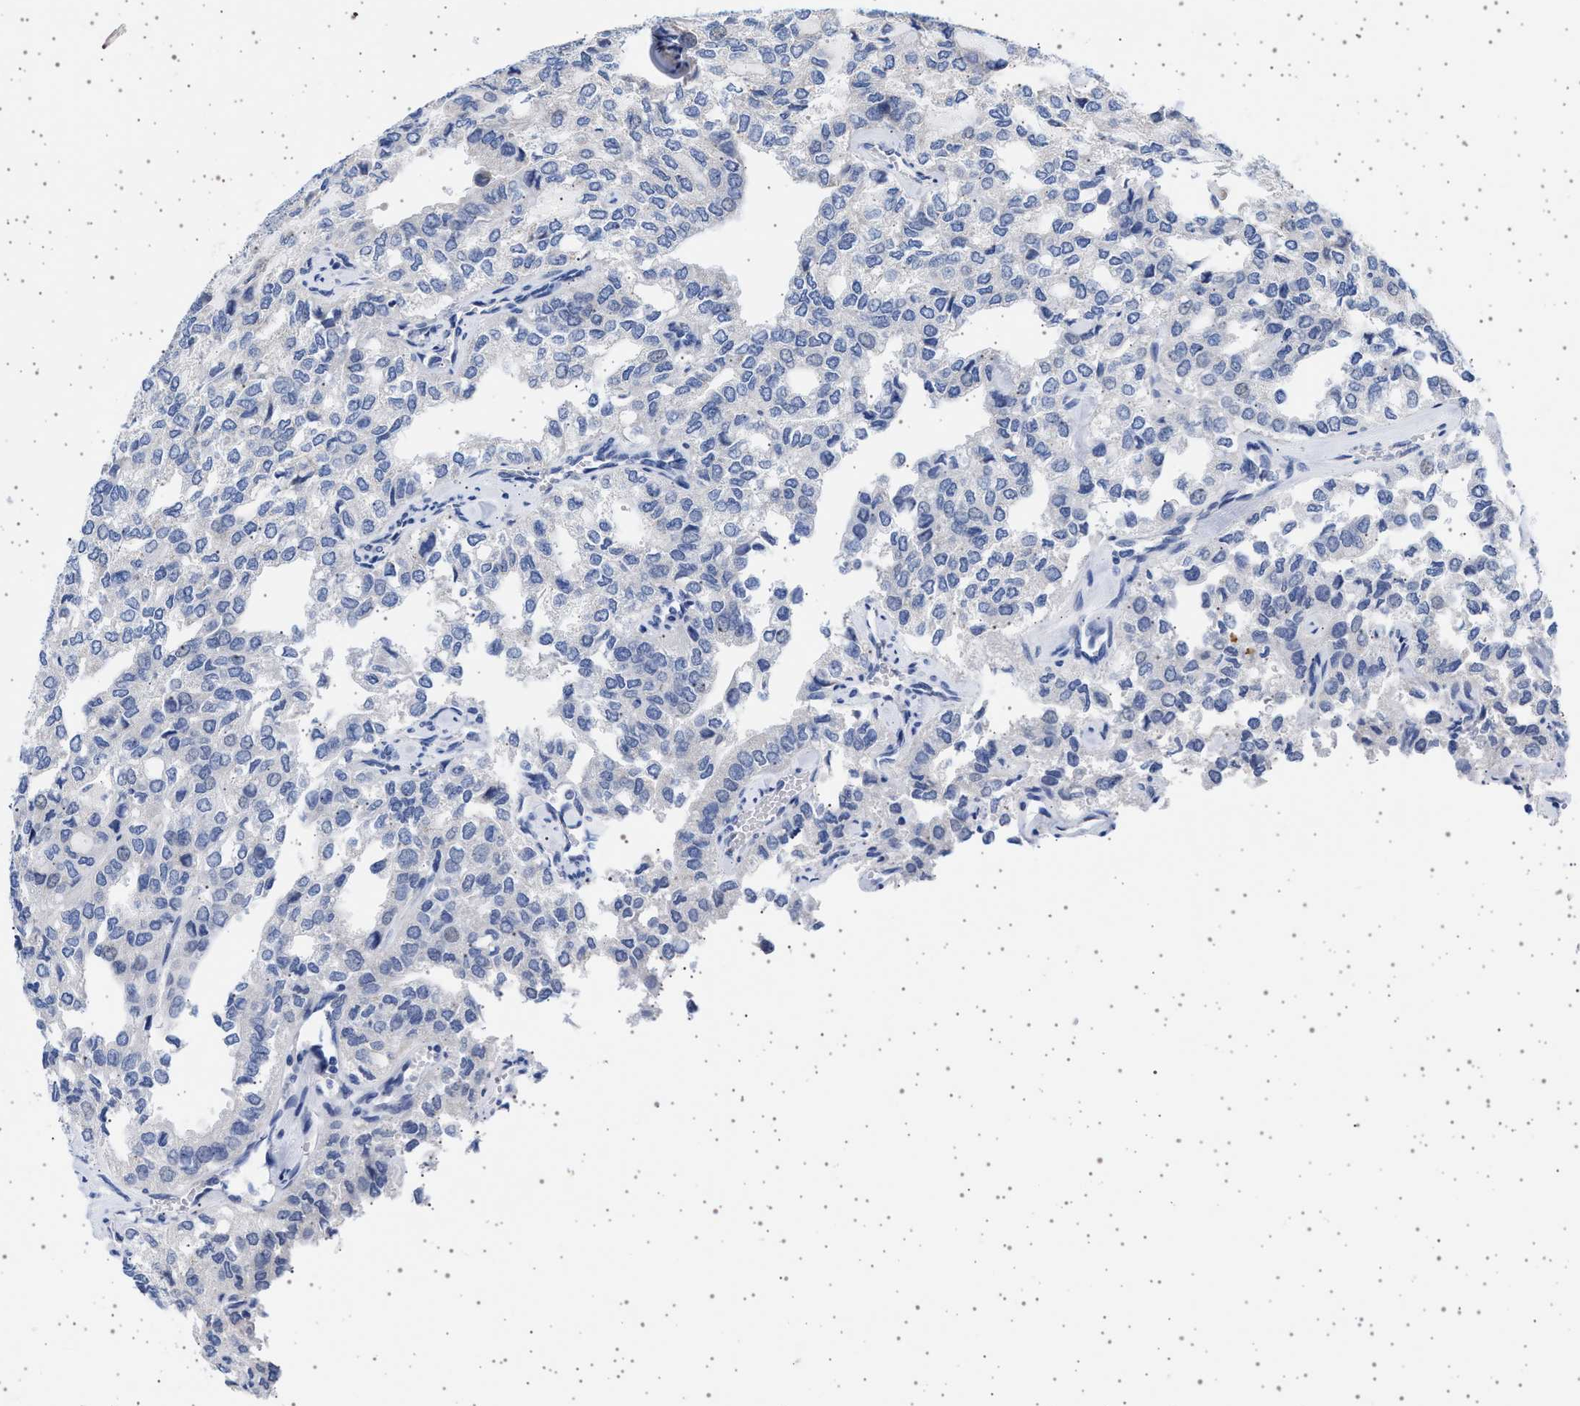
{"staining": {"intensity": "negative", "quantity": "none", "location": "none"}, "tissue": "thyroid cancer", "cell_type": "Tumor cells", "image_type": "cancer", "snomed": [{"axis": "morphology", "description": "Follicular adenoma carcinoma, NOS"}, {"axis": "topography", "description": "Thyroid gland"}], "caption": "Tumor cells are negative for brown protein staining in thyroid follicular adenoma carcinoma.", "gene": "TRMT10B", "patient": {"sex": "male", "age": 75}}